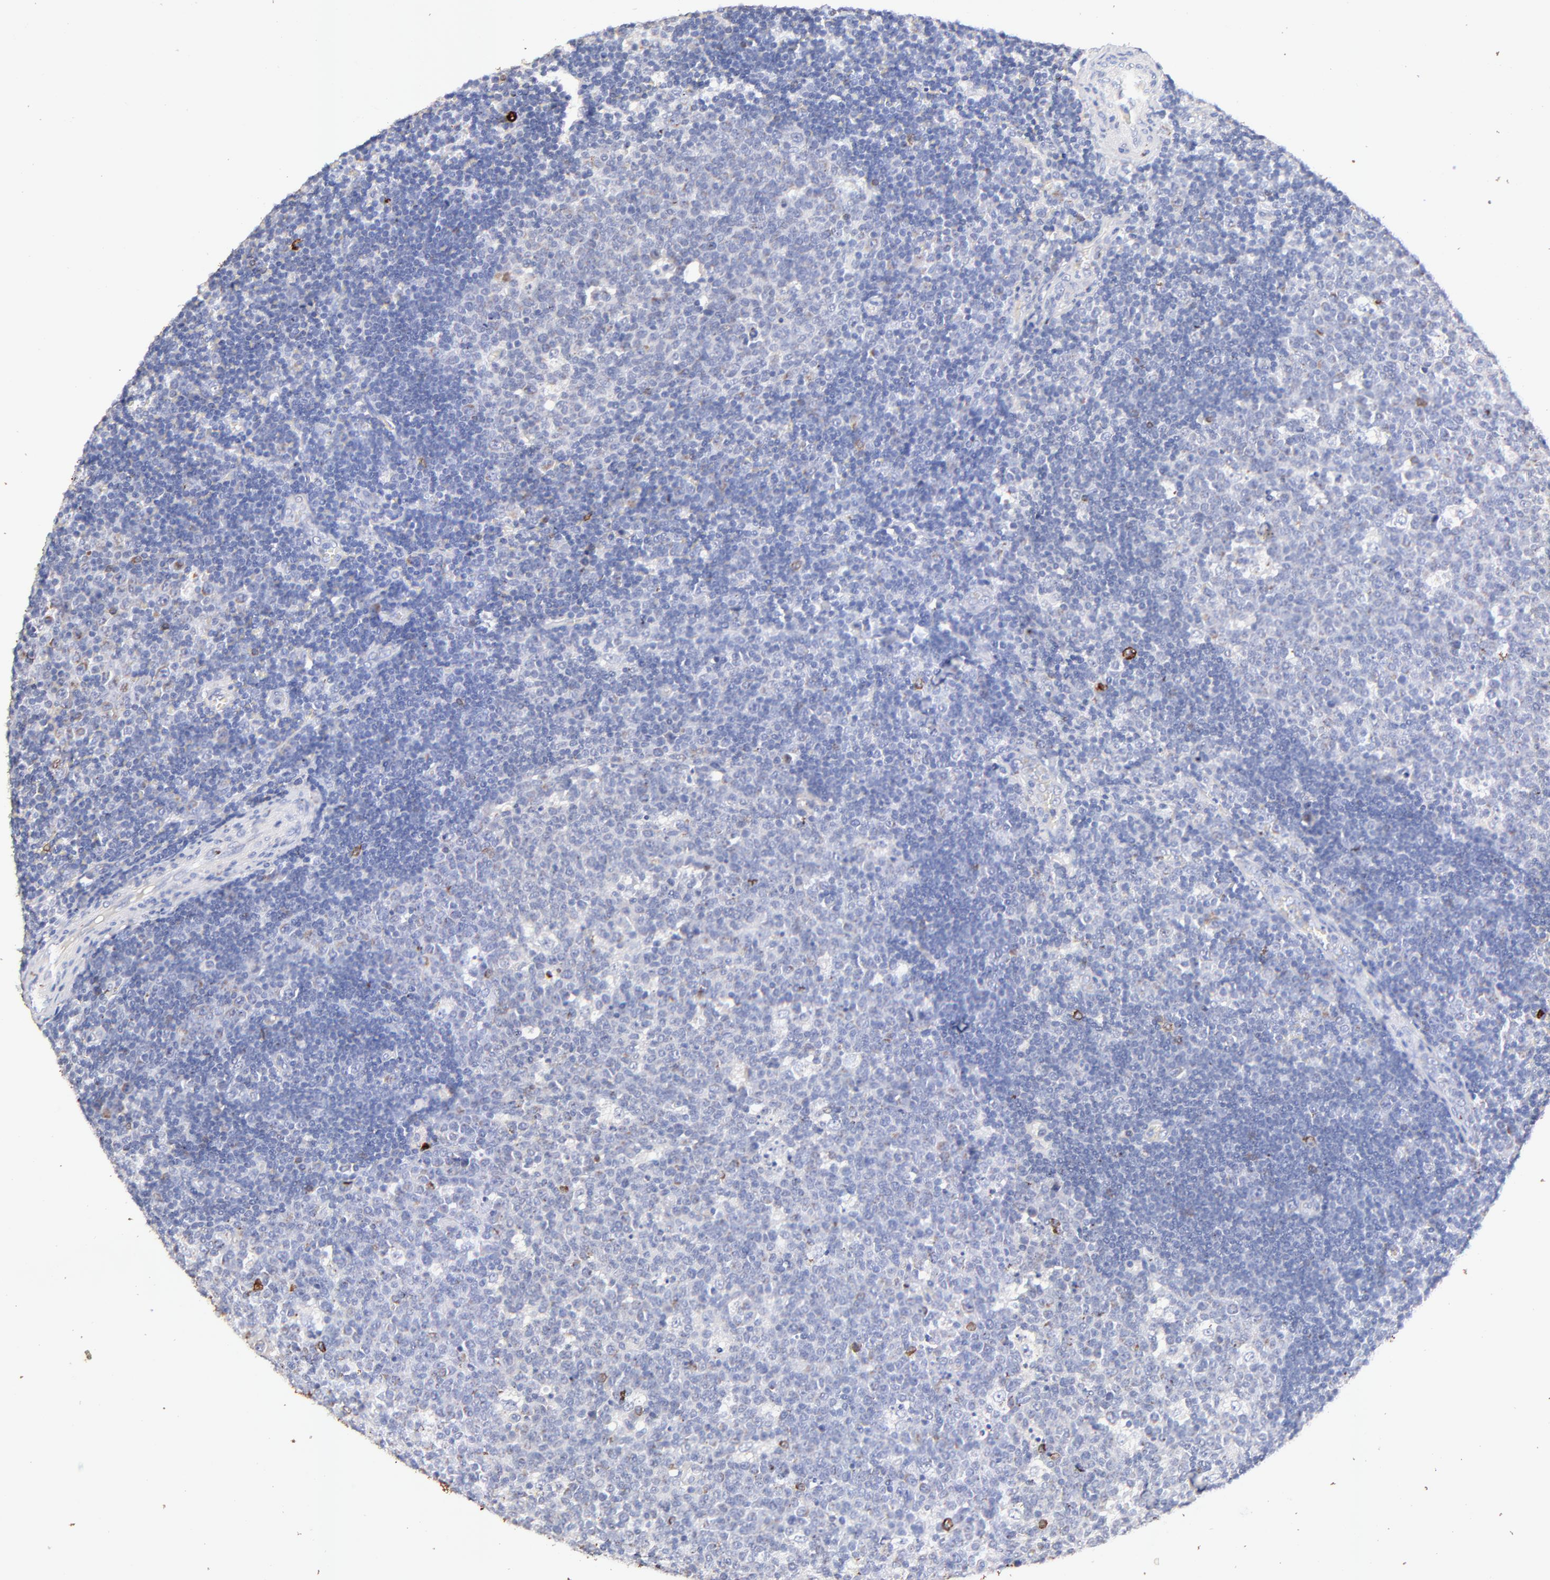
{"staining": {"intensity": "weak", "quantity": "<25%", "location": "cytoplasmic/membranous"}, "tissue": "lymph node", "cell_type": "Germinal center cells", "image_type": "normal", "snomed": [{"axis": "morphology", "description": "Normal tissue, NOS"}, {"axis": "topography", "description": "Lymph node"}, {"axis": "topography", "description": "Salivary gland"}], "caption": "Immunohistochemical staining of normal human lymph node demonstrates no significant positivity in germinal center cells.", "gene": "IGLV7", "patient": {"sex": "male", "age": 8}}